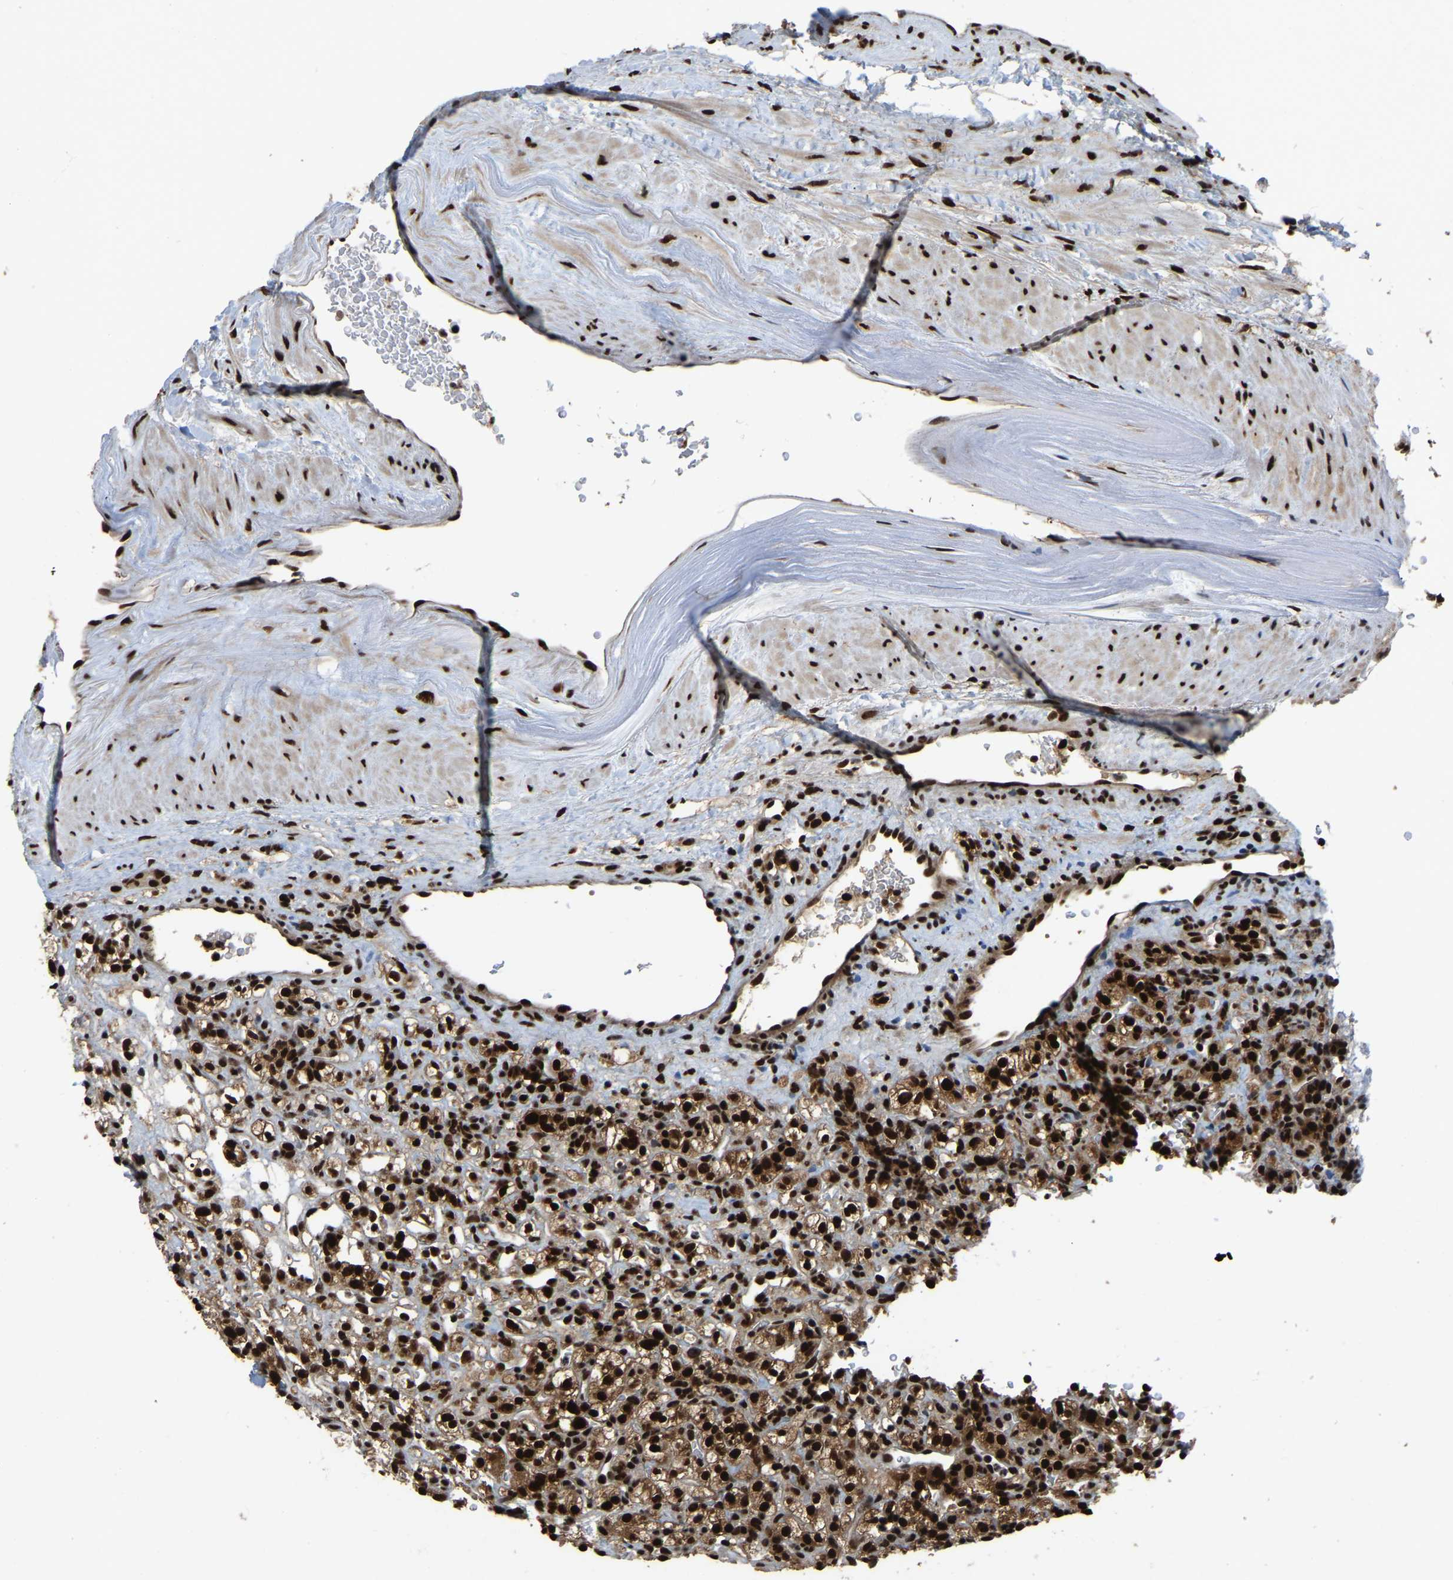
{"staining": {"intensity": "strong", "quantity": ">75%", "location": "nuclear"}, "tissue": "renal cancer", "cell_type": "Tumor cells", "image_type": "cancer", "snomed": [{"axis": "morphology", "description": "Normal tissue, NOS"}, {"axis": "morphology", "description": "Adenocarcinoma, NOS"}, {"axis": "topography", "description": "Kidney"}], "caption": "Immunohistochemistry (DAB) staining of adenocarcinoma (renal) displays strong nuclear protein expression in approximately >75% of tumor cells. The protein is shown in brown color, while the nuclei are stained blue.", "gene": "TBL1XR1", "patient": {"sex": "female", "age": 72}}